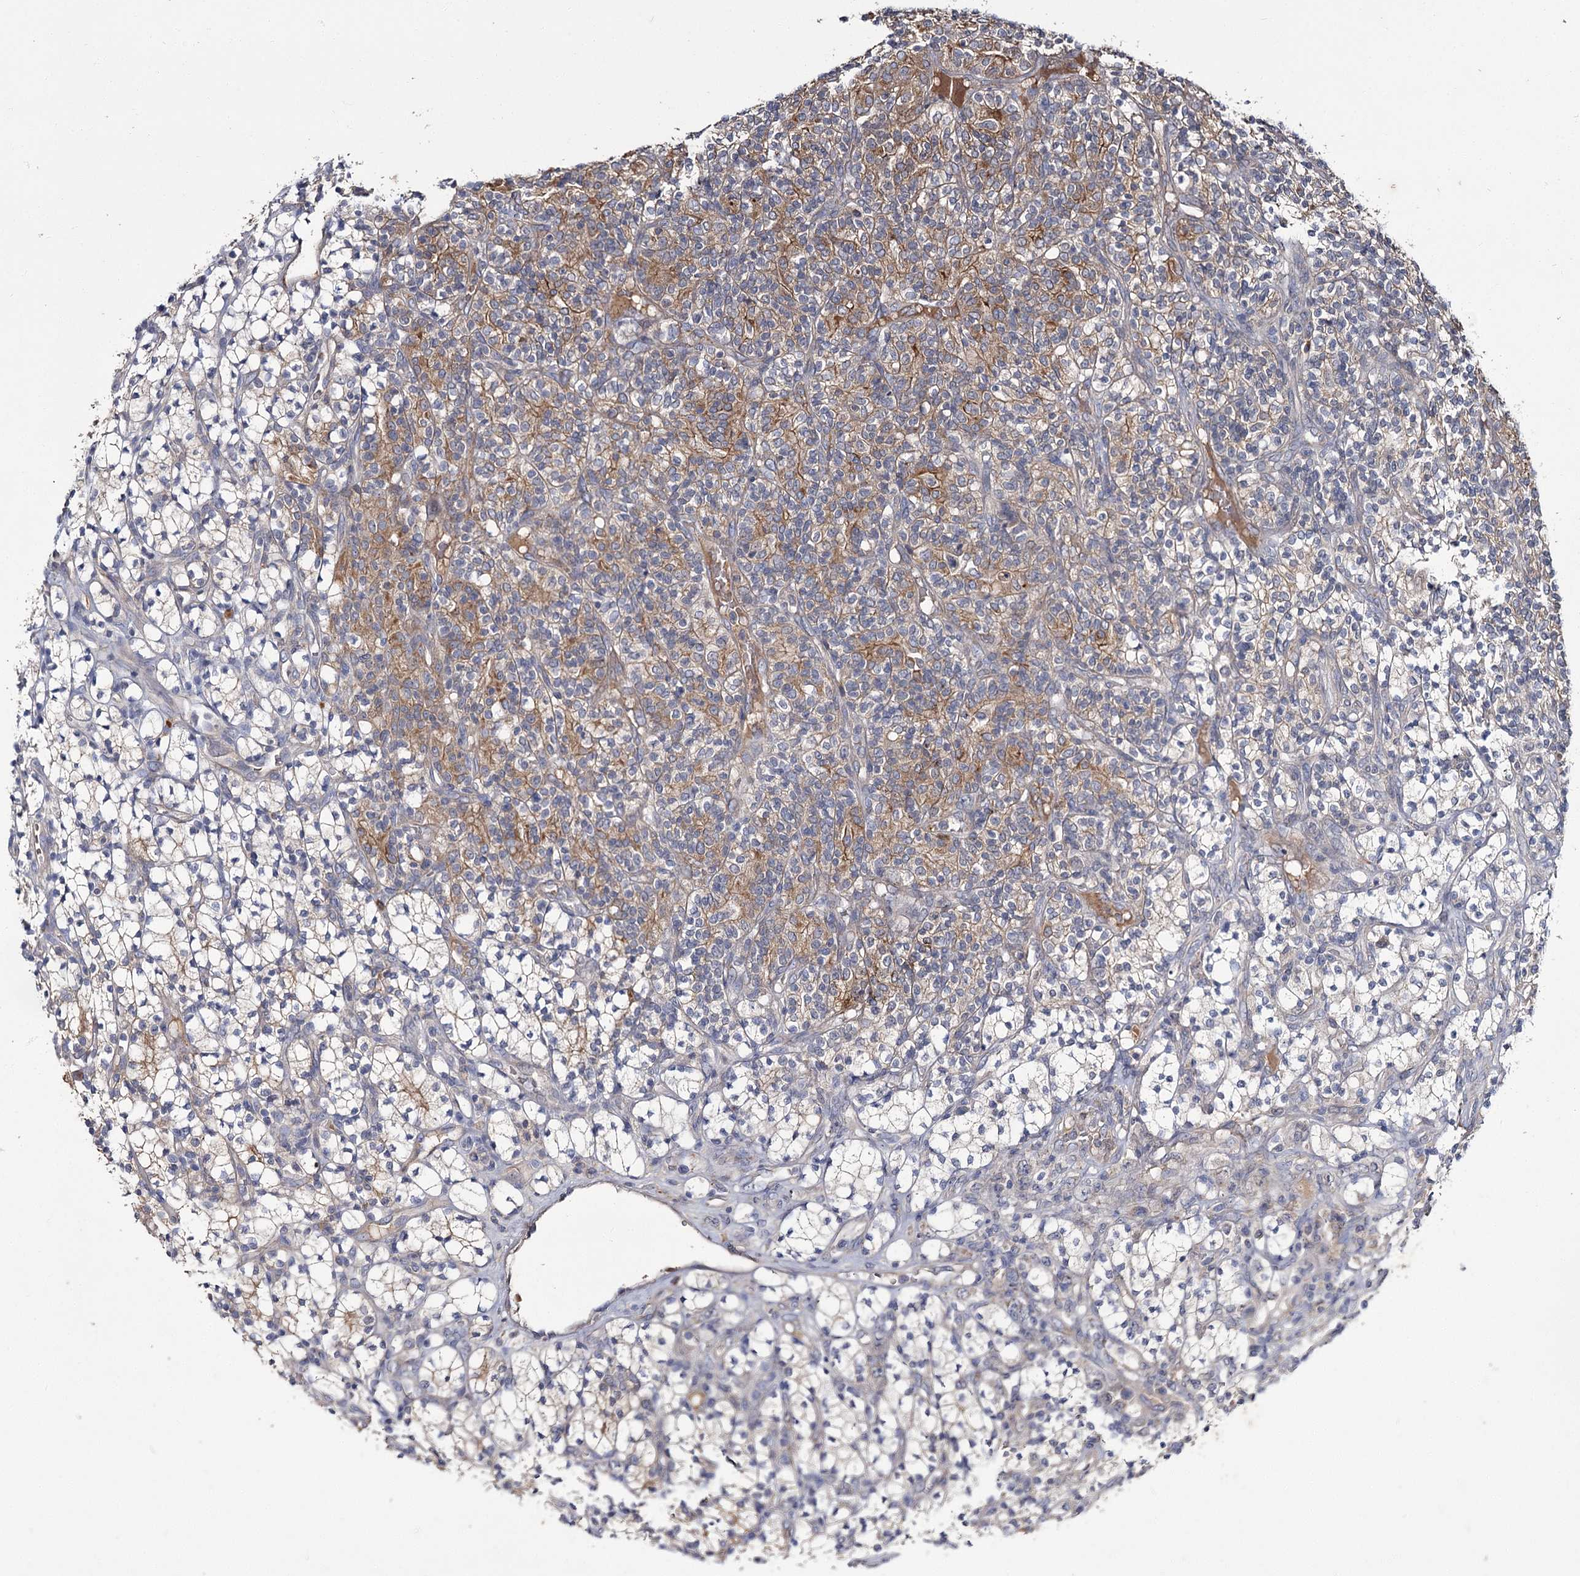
{"staining": {"intensity": "moderate", "quantity": "25%-75%", "location": "cytoplasmic/membranous"}, "tissue": "renal cancer", "cell_type": "Tumor cells", "image_type": "cancer", "snomed": [{"axis": "morphology", "description": "Adenocarcinoma, NOS"}, {"axis": "topography", "description": "Kidney"}], "caption": "Protein expression by IHC displays moderate cytoplasmic/membranous expression in about 25%-75% of tumor cells in renal cancer.", "gene": "MFN1", "patient": {"sex": "male", "age": 77}}